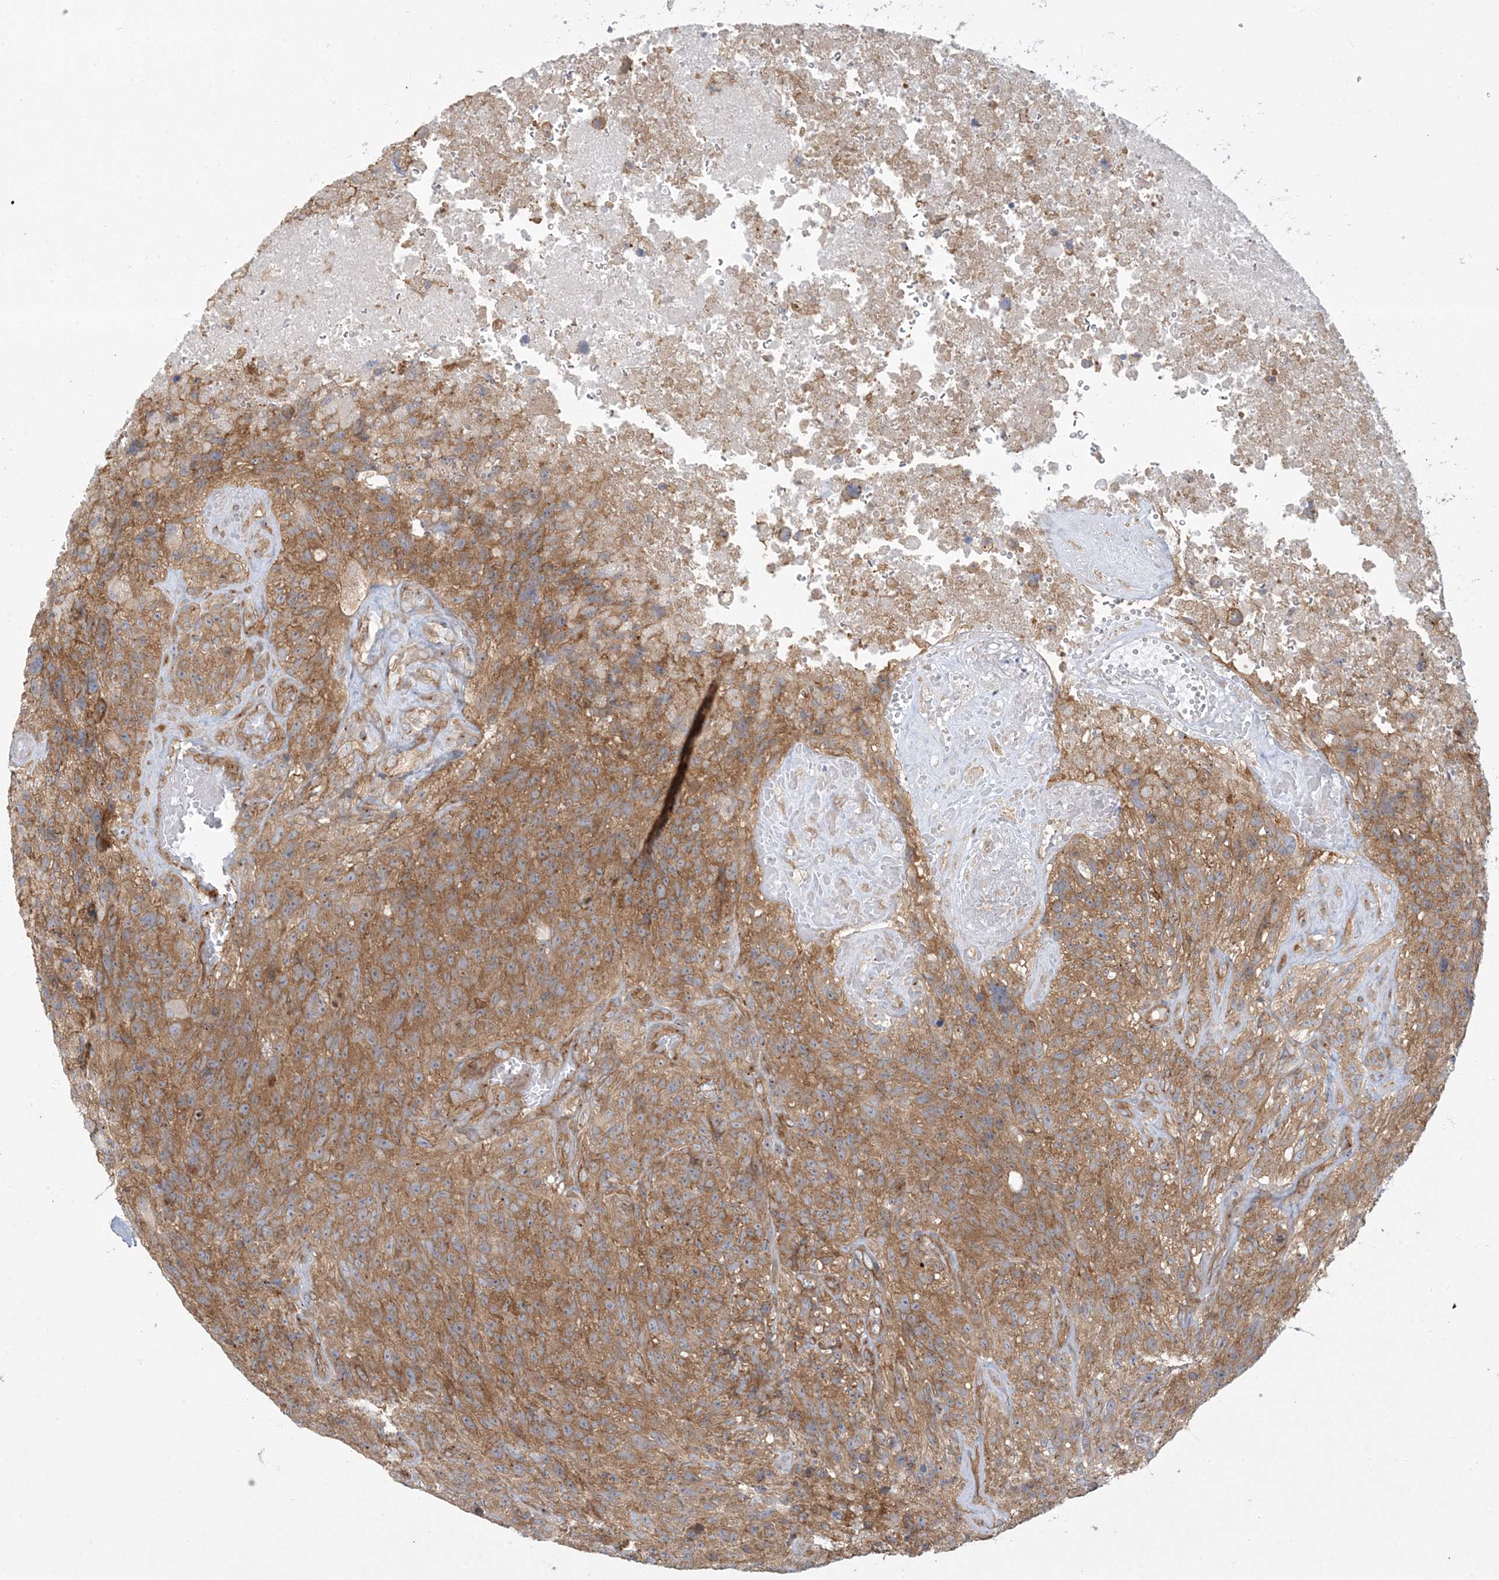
{"staining": {"intensity": "moderate", "quantity": ">75%", "location": "cytoplasmic/membranous"}, "tissue": "glioma", "cell_type": "Tumor cells", "image_type": "cancer", "snomed": [{"axis": "morphology", "description": "Glioma, malignant, High grade"}, {"axis": "topography", "description": "Brain"}], "caption": "Glioma was stained to show a protein in brown. There is medium levels of moderate cytoplasmic/membranous staining in about >75% of tumor cells.", "gene": "ATP23", "patient": {"sex": "male", "age": 69}}